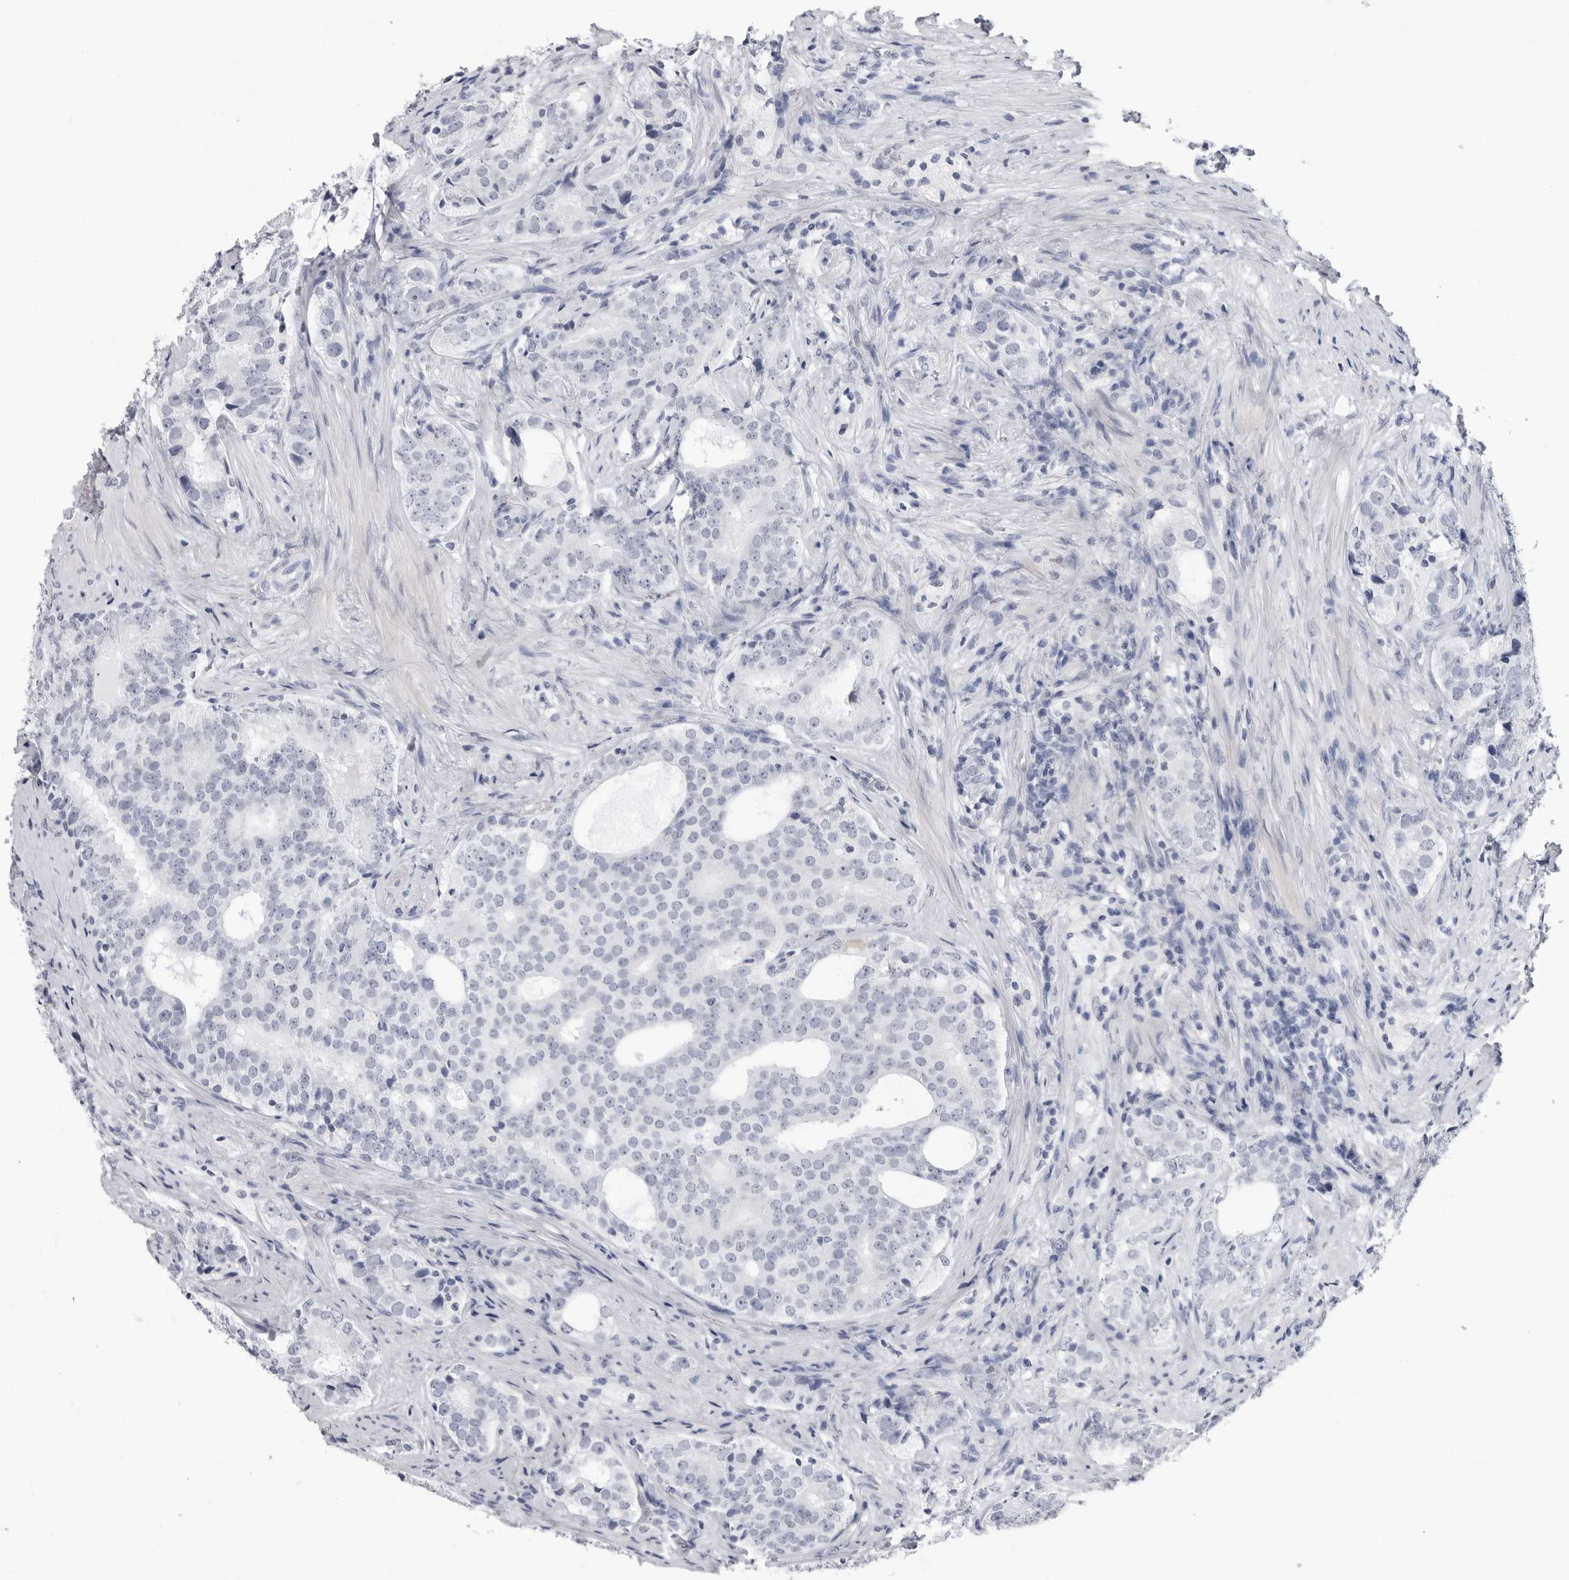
{"staining": {"intensity": "negative", "quantity": "none", "location": "none"}, "tissue": "prostate cancer", "cell_type": "Tumor cells", "image_type": "cancer", "snomed": [{"axis": "morphology", "description": "Adenocarcinoma, High grade"}, {"axis": "topography", "description": "Prostate"}], "caption": "A photomicrograph of prostate cancer stained for a protein shows no brown staining in tumor cells.", "gene": "PGA3", "patient": {"sex": "male", "age": 56}}